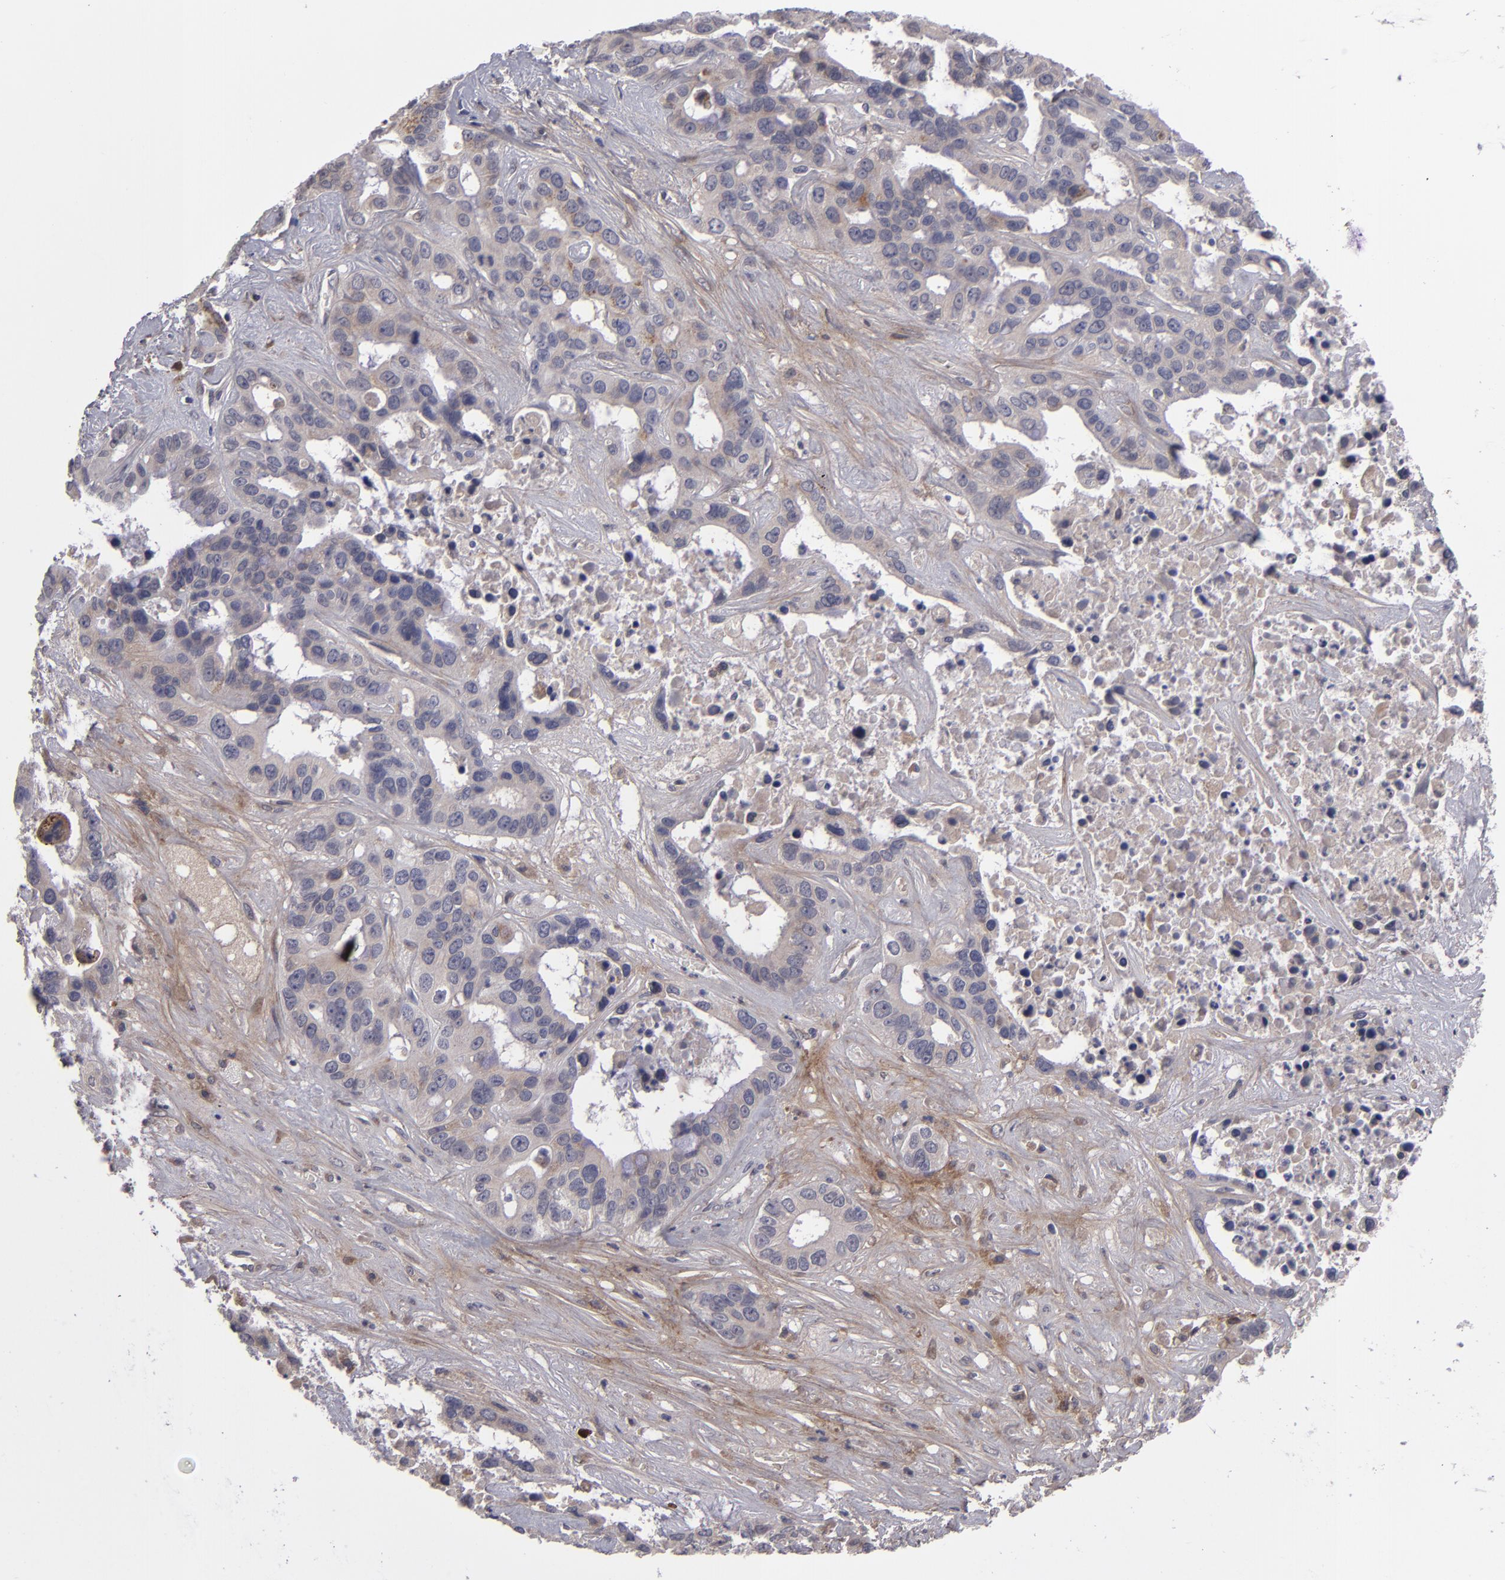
{"staining": {"intensity": "weak", "quantity": "25%-75%", "location": "cytoplasmic/membranous"}, "tissue": "liver cancer", "cell_type": "Tumor cells", "image_type": "cancer", "snomed": [{"axis": "morphology", "description": "Cholangiocarcinoma"}, {"axis": "topography", "description": "Liver"}], "caption": "This is a micrograph of immunohistochemistry (IHC) staining of liver cholangiocarcinoma, which shows weak expression in the cytoplasmic/membranous of tumor cells.", "gene": "IL12A", "patient": {"sex": "female", "age": 65}}